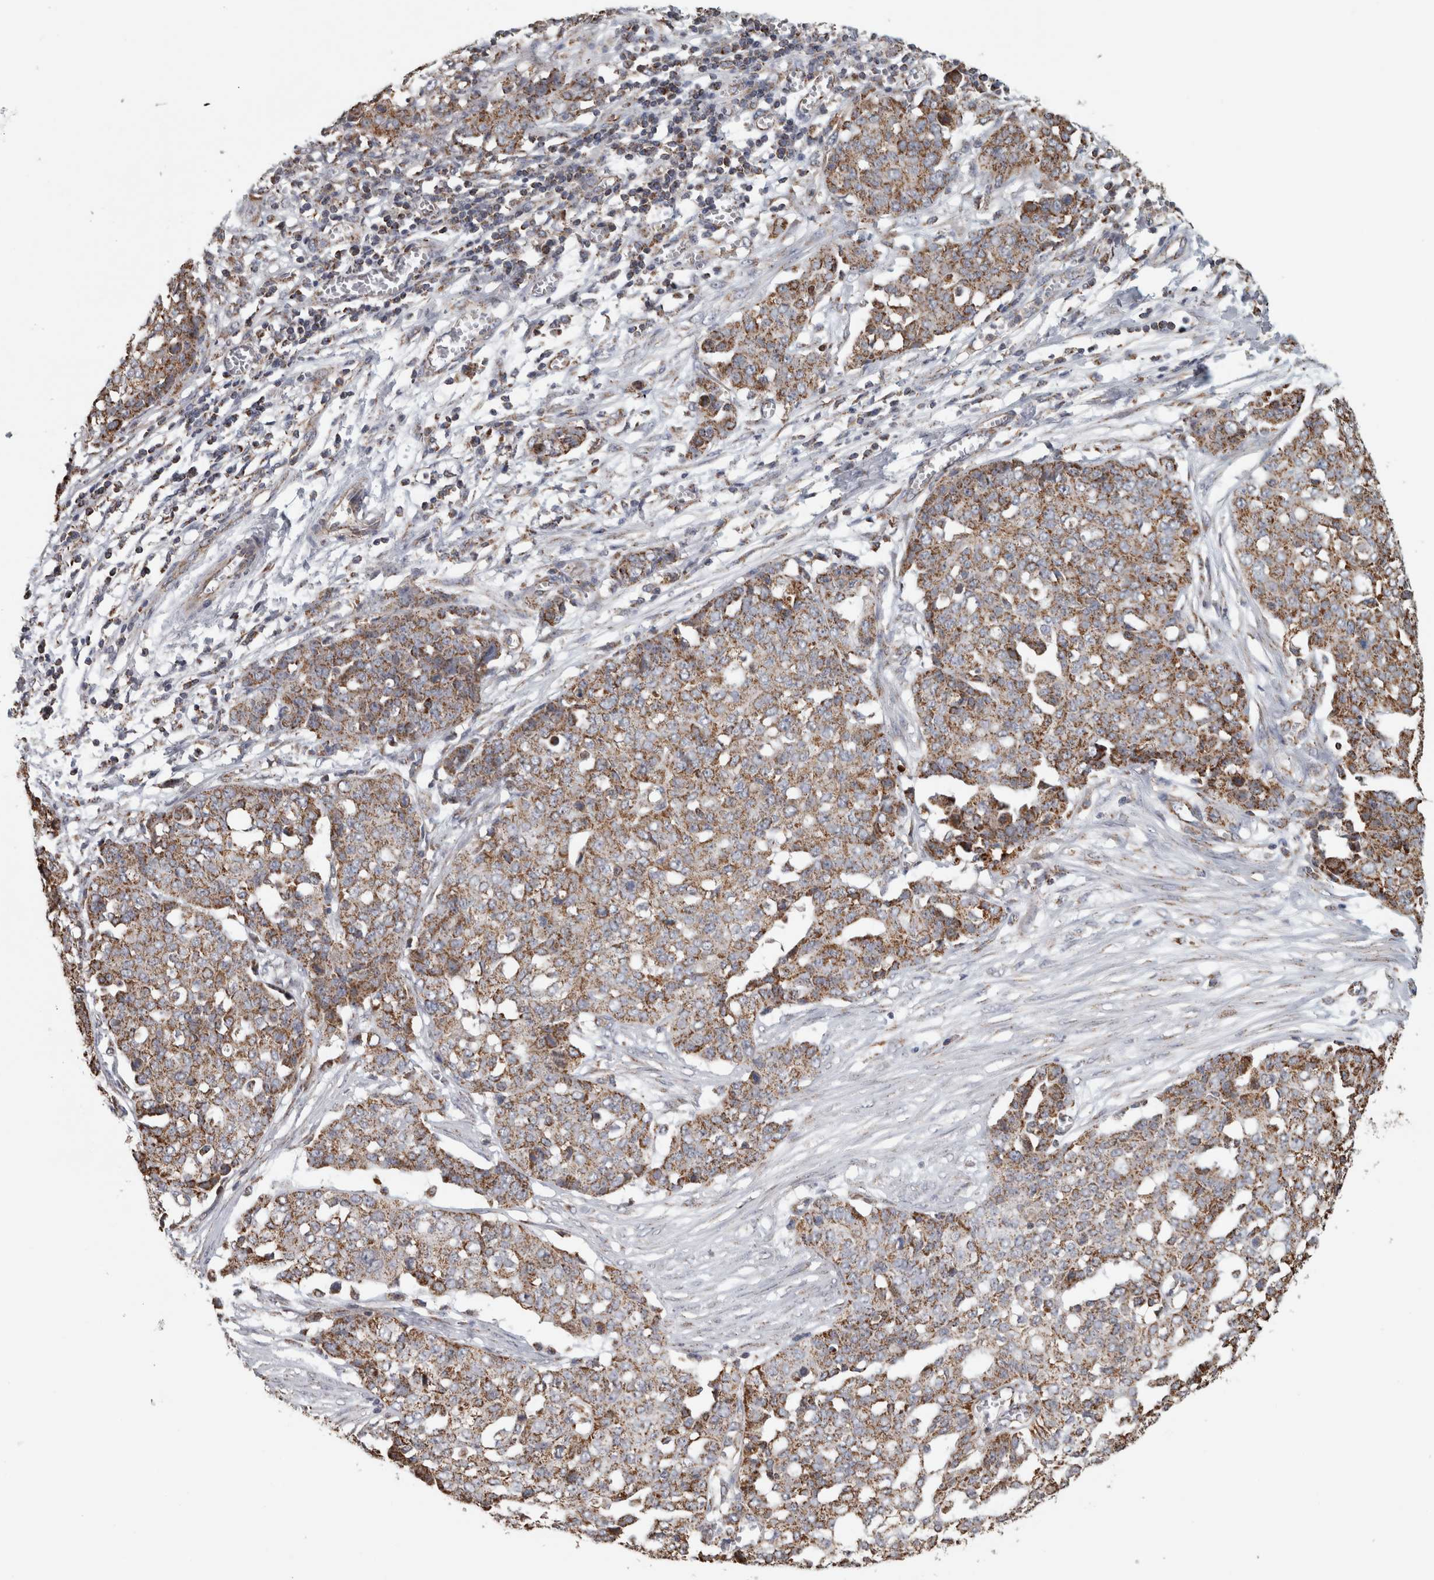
{"staining": {"intensity": "moderate", "quantity": ">75%", "location": "cytoplasmic/membranous"}, "tissue": "ovarian cancer", "cell_type": "Tumor cells", "image_type": "cancer", "snomed": [{"axis": "morphology", "description": "Cystadenocarcinoma, serous, NOS"}, {"axis": "topography", "description": "Soft tissue"}, {"axis": "topography", "description": "Ovary"}], "caption": "Immunohistochemical staining of ovarian cancer (serous cystadenocarcinoma) demonstrates medium levels of moderate cytoplasmic/membranous expression in approximately >75% of tumor cells.", "gene": "ST8SIA1", "patient": {"sex": "female", "age": 57}}